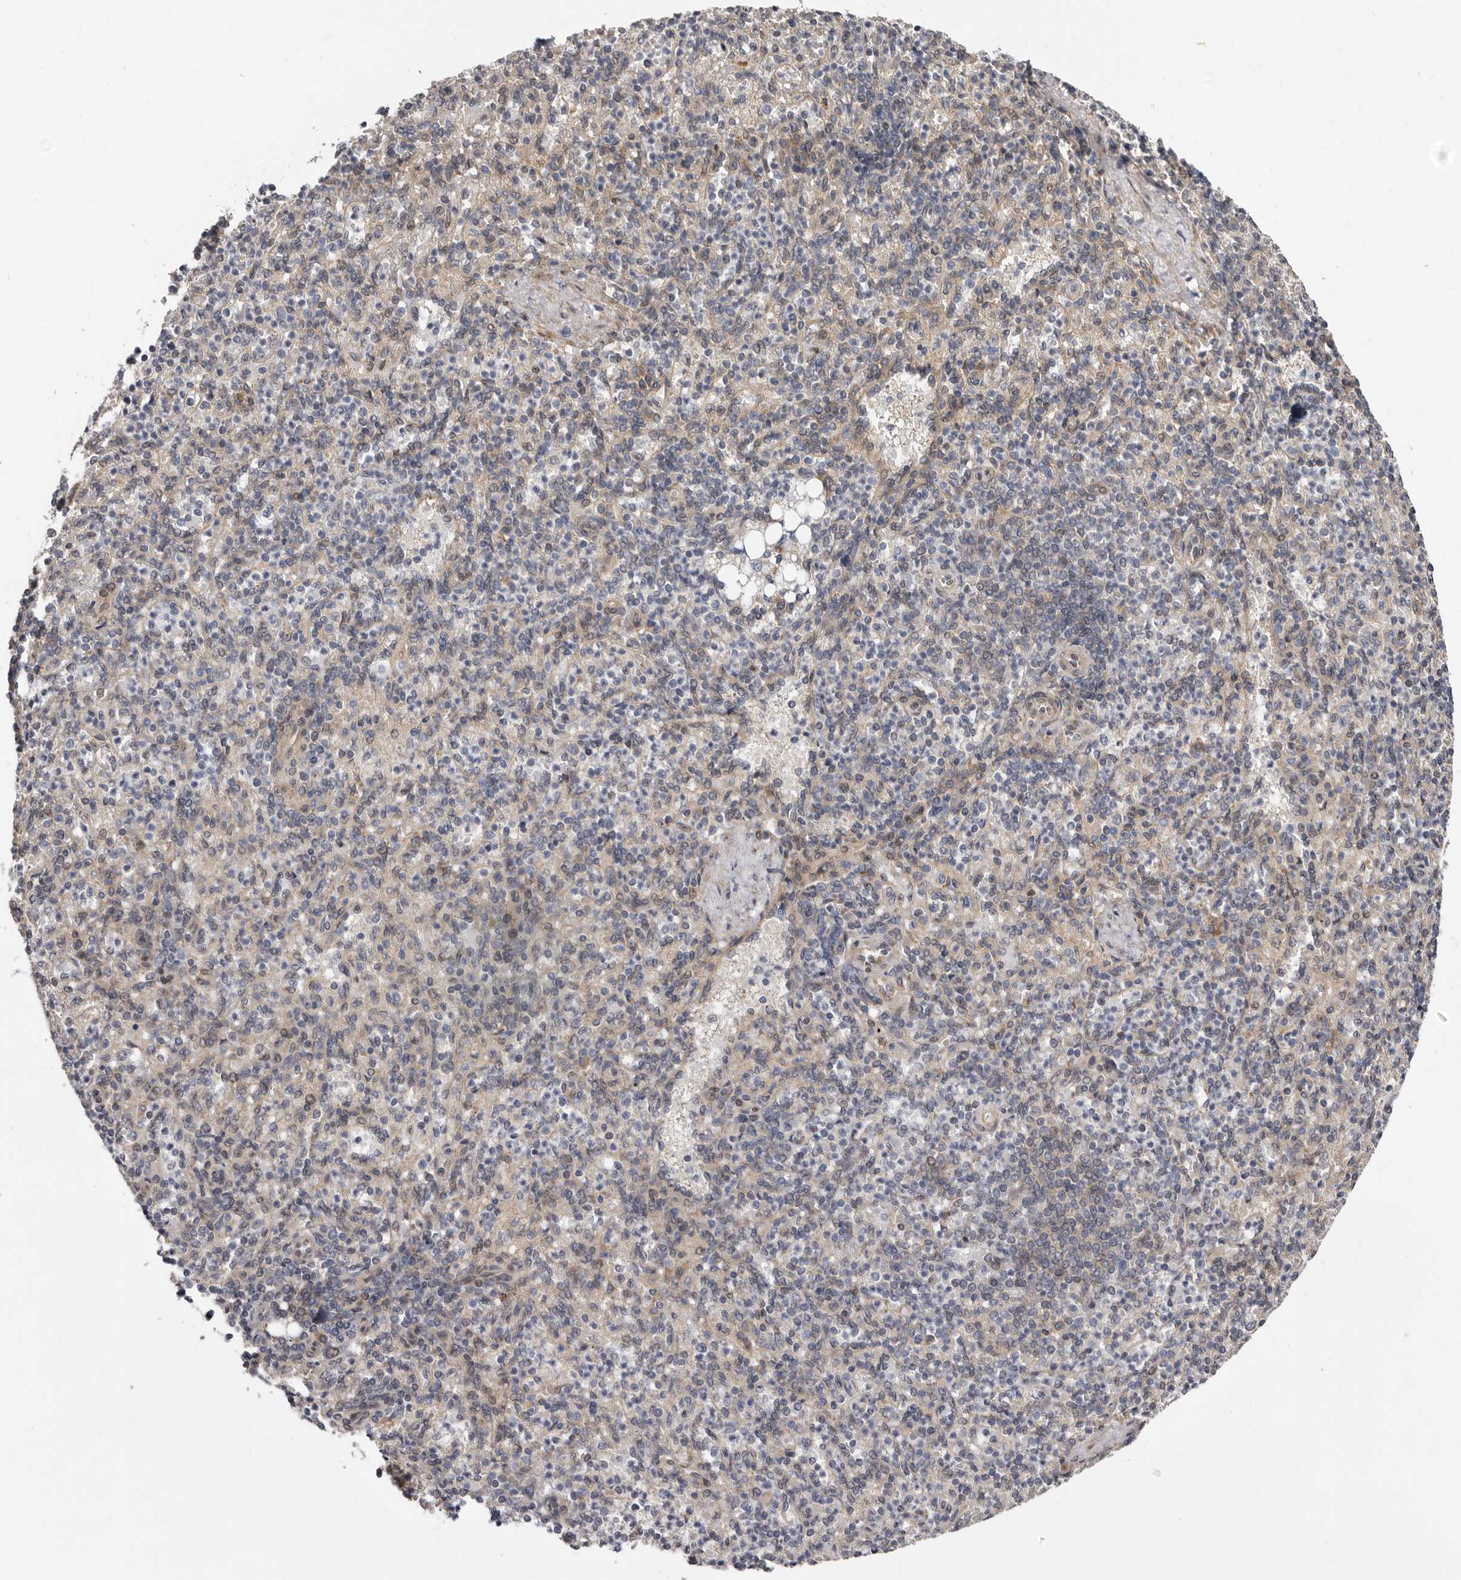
{"staining": {"intensity": "negative", "quantity": "none", "location": "none"}, "tissue": "spleen", "cell_type": "Cells in red pulp", "image_type": "normal", "snomed": [{"axis": "morphology", "description": "Normal tissue, NOS"}, {"axis": "topography", "description": "Spleen"}], "caption": "Cells in red pulp show no significant staining in normal spleen.", "gene": "SBDS", "patient": {"sex": "female", "age": 74}}